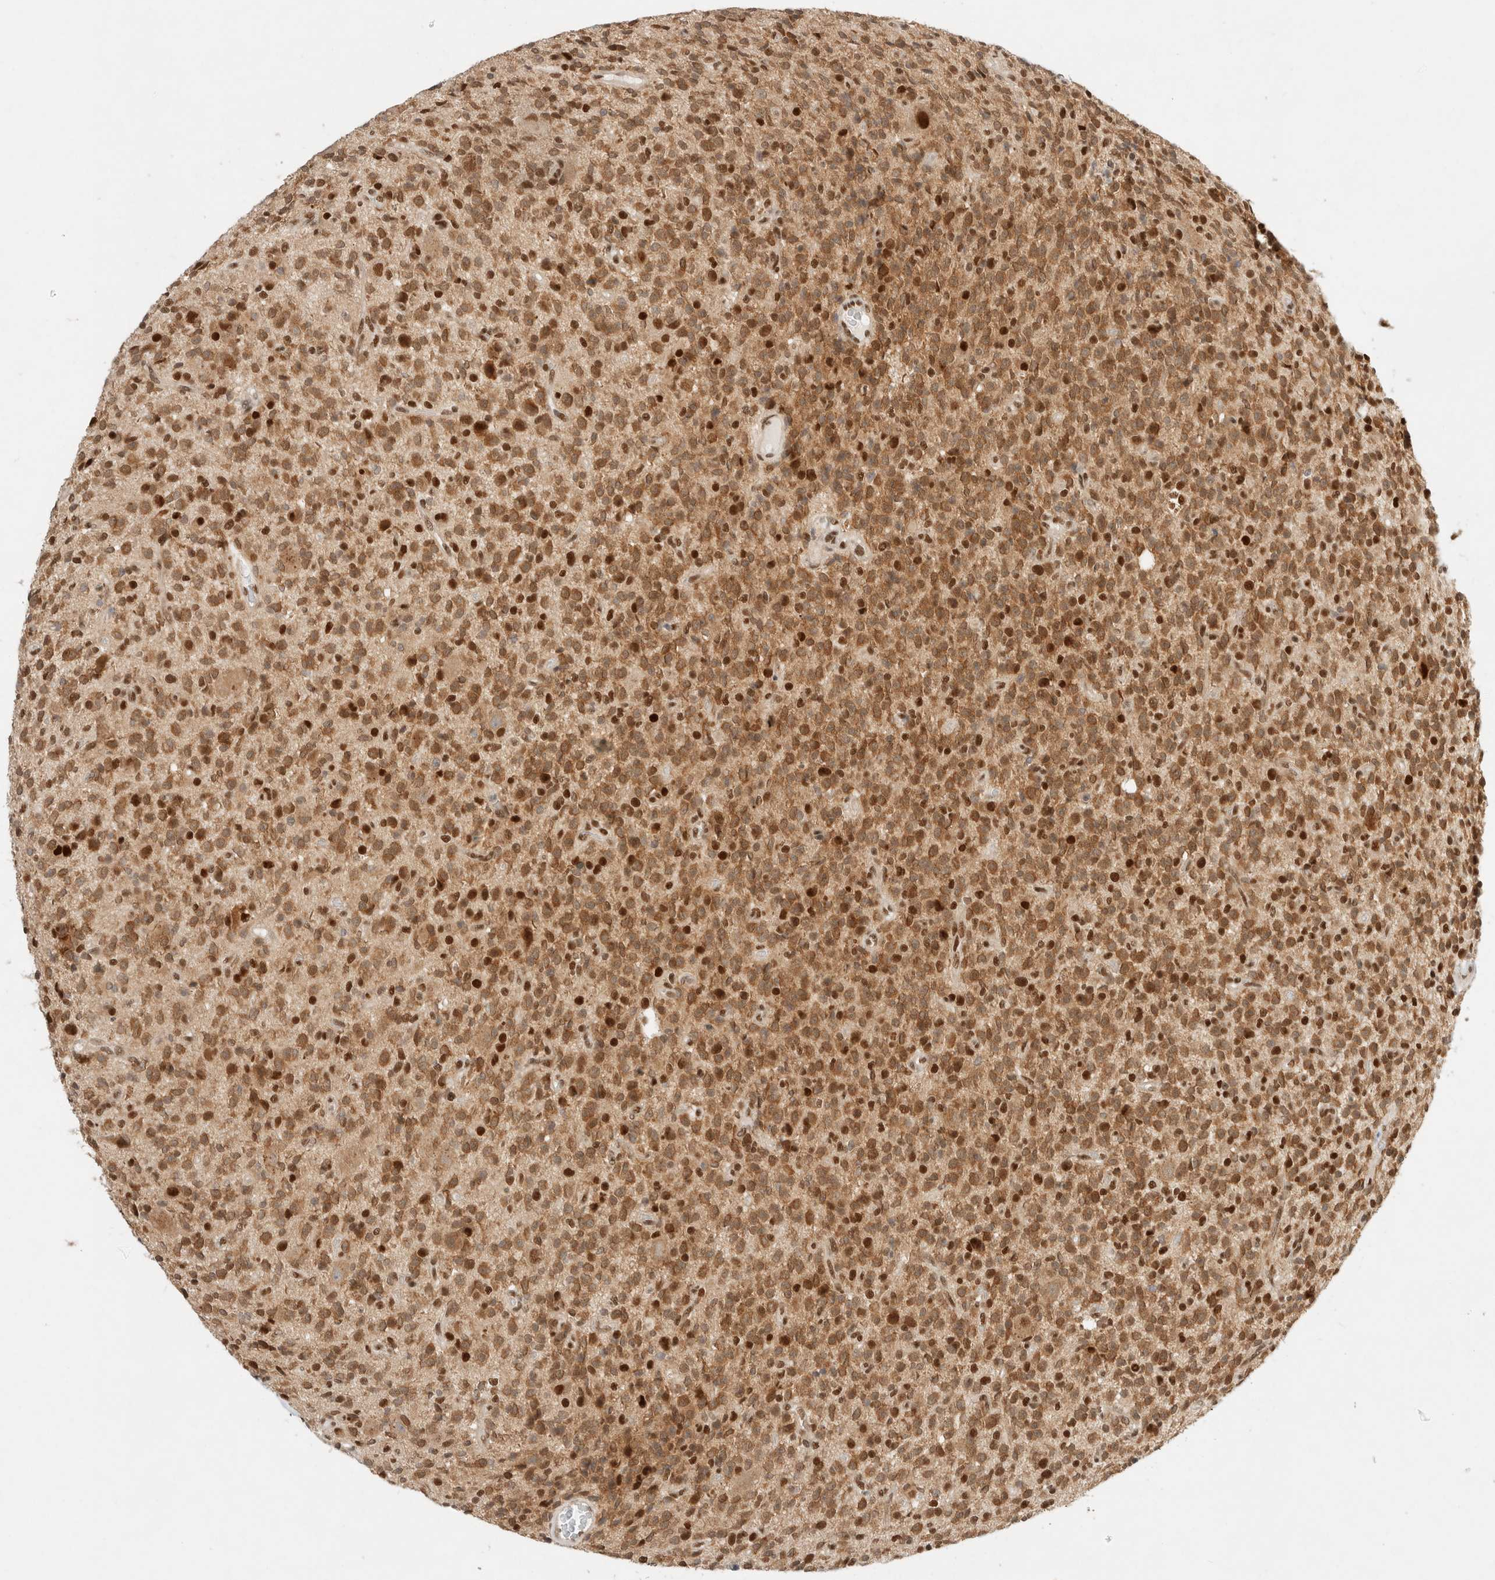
{"staining": {"intensity": "strong", "quantity": ">75%", "location": "cytoplasmic/membranous,nuclear"}, "tissue": "glioma", "cell_type": "Tumor cells", "image_type": "cancer", "snomed": [{"axis": "morphology", "description": "Glioma, malignant, High grade"}, {"axis": "topography", "description": "Brain"}], "caption": "IHC of malignant glioma (high-grade) shows high levels of strong cytoplasmic/membranous and nuclear positivity in approximately >75% of tumor cells. (IHC, brightfield microscopy, high magnification).", "gene": "GTF2I", "patient": {"sex": "male", "age": 34}}